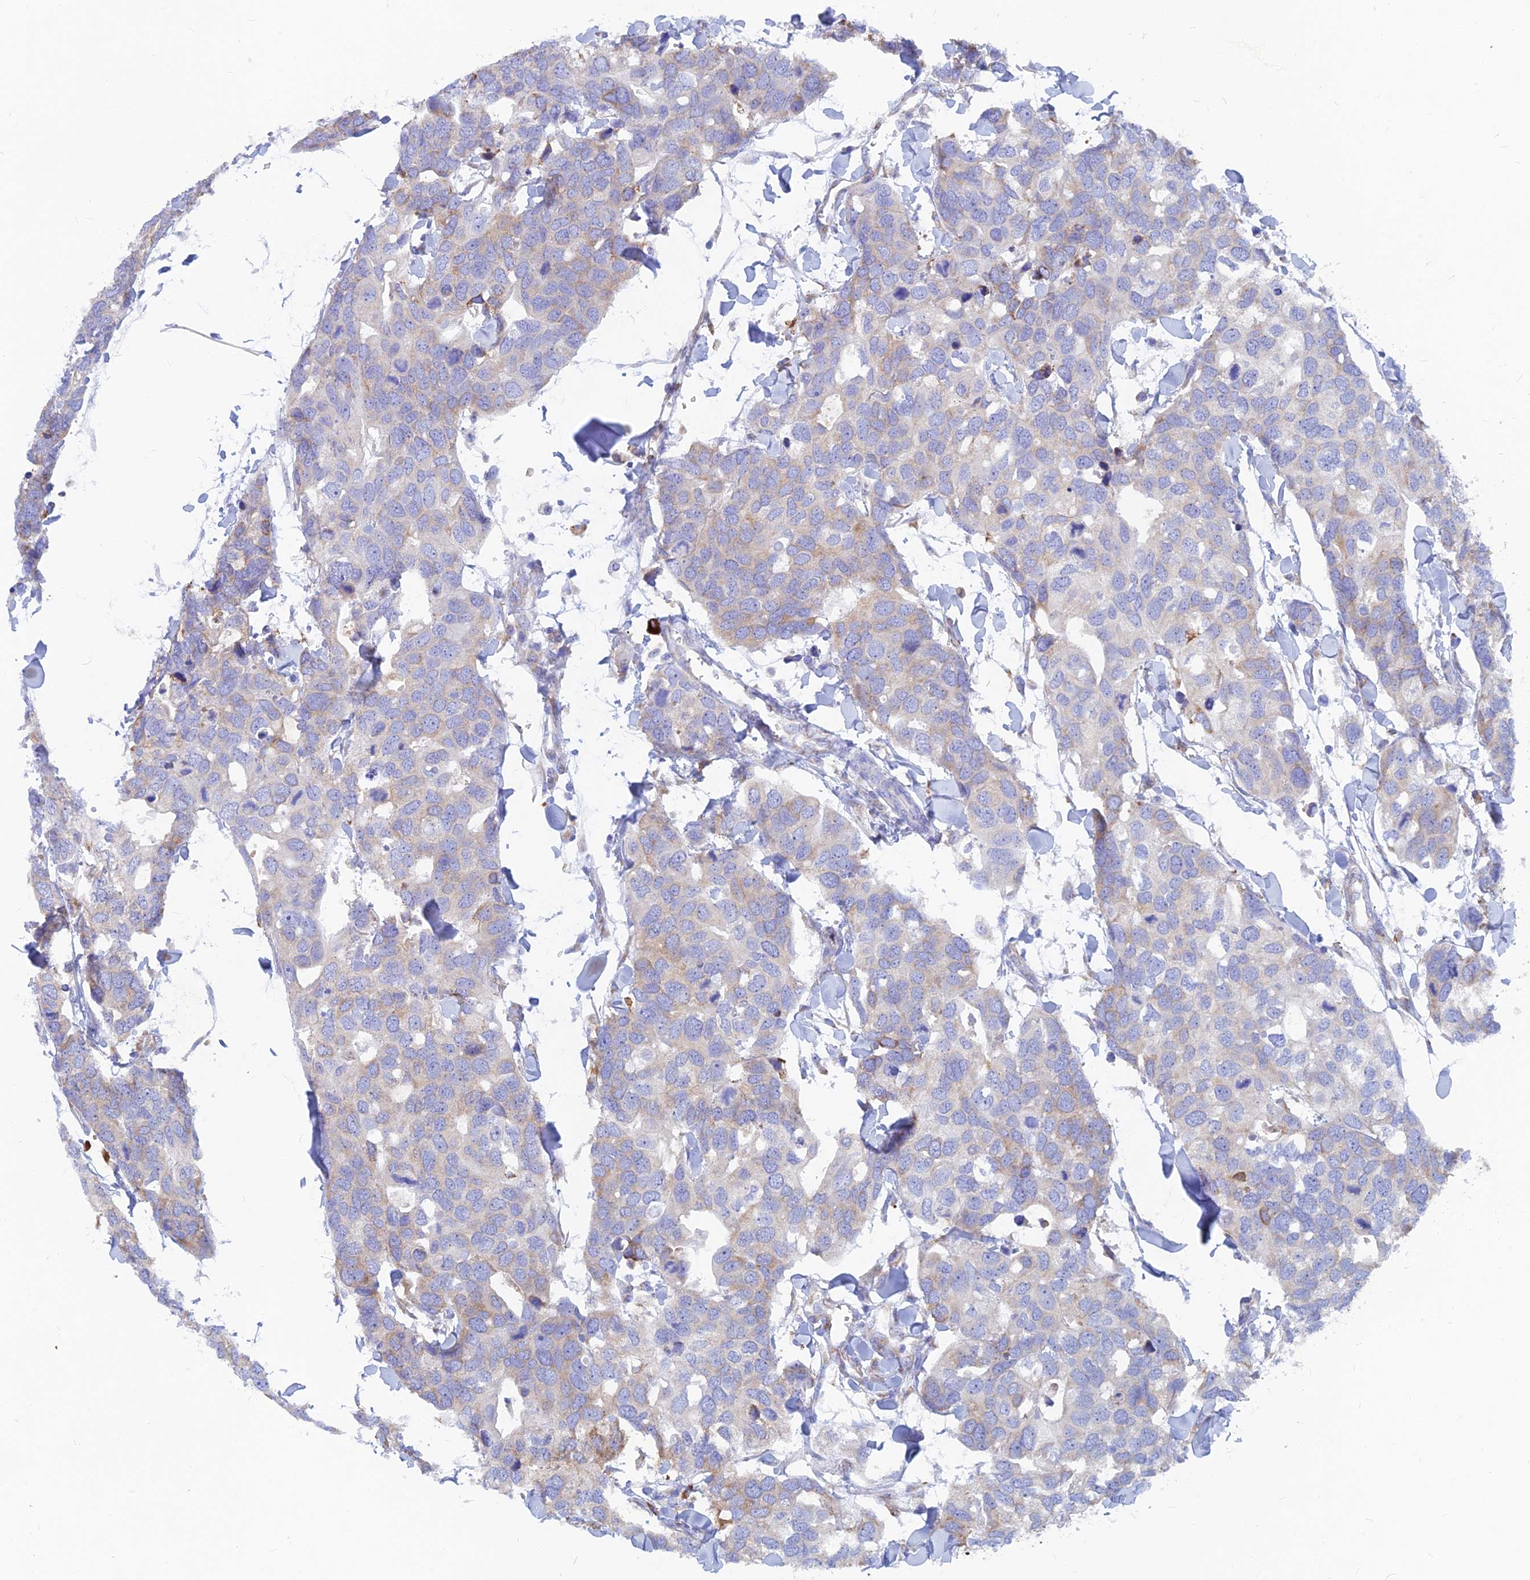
{"staining": {"intensity": "weak", "quantity": "<25%", "location": "cytoplasmic/membranous"}, "tissue": "breast cancer", "cell_type": "Tumor cells", "image_type": "cancer", "snomed": [{"axis": "morphology", "description": "Duct carcinoma"}, {"axis": "topography", "description": "Breast"}], "caption": "Tumor cells show no significant protein staining in breast cancer.", "gene": "WDR35", "patient": {"sex": "female", "age": 83}}